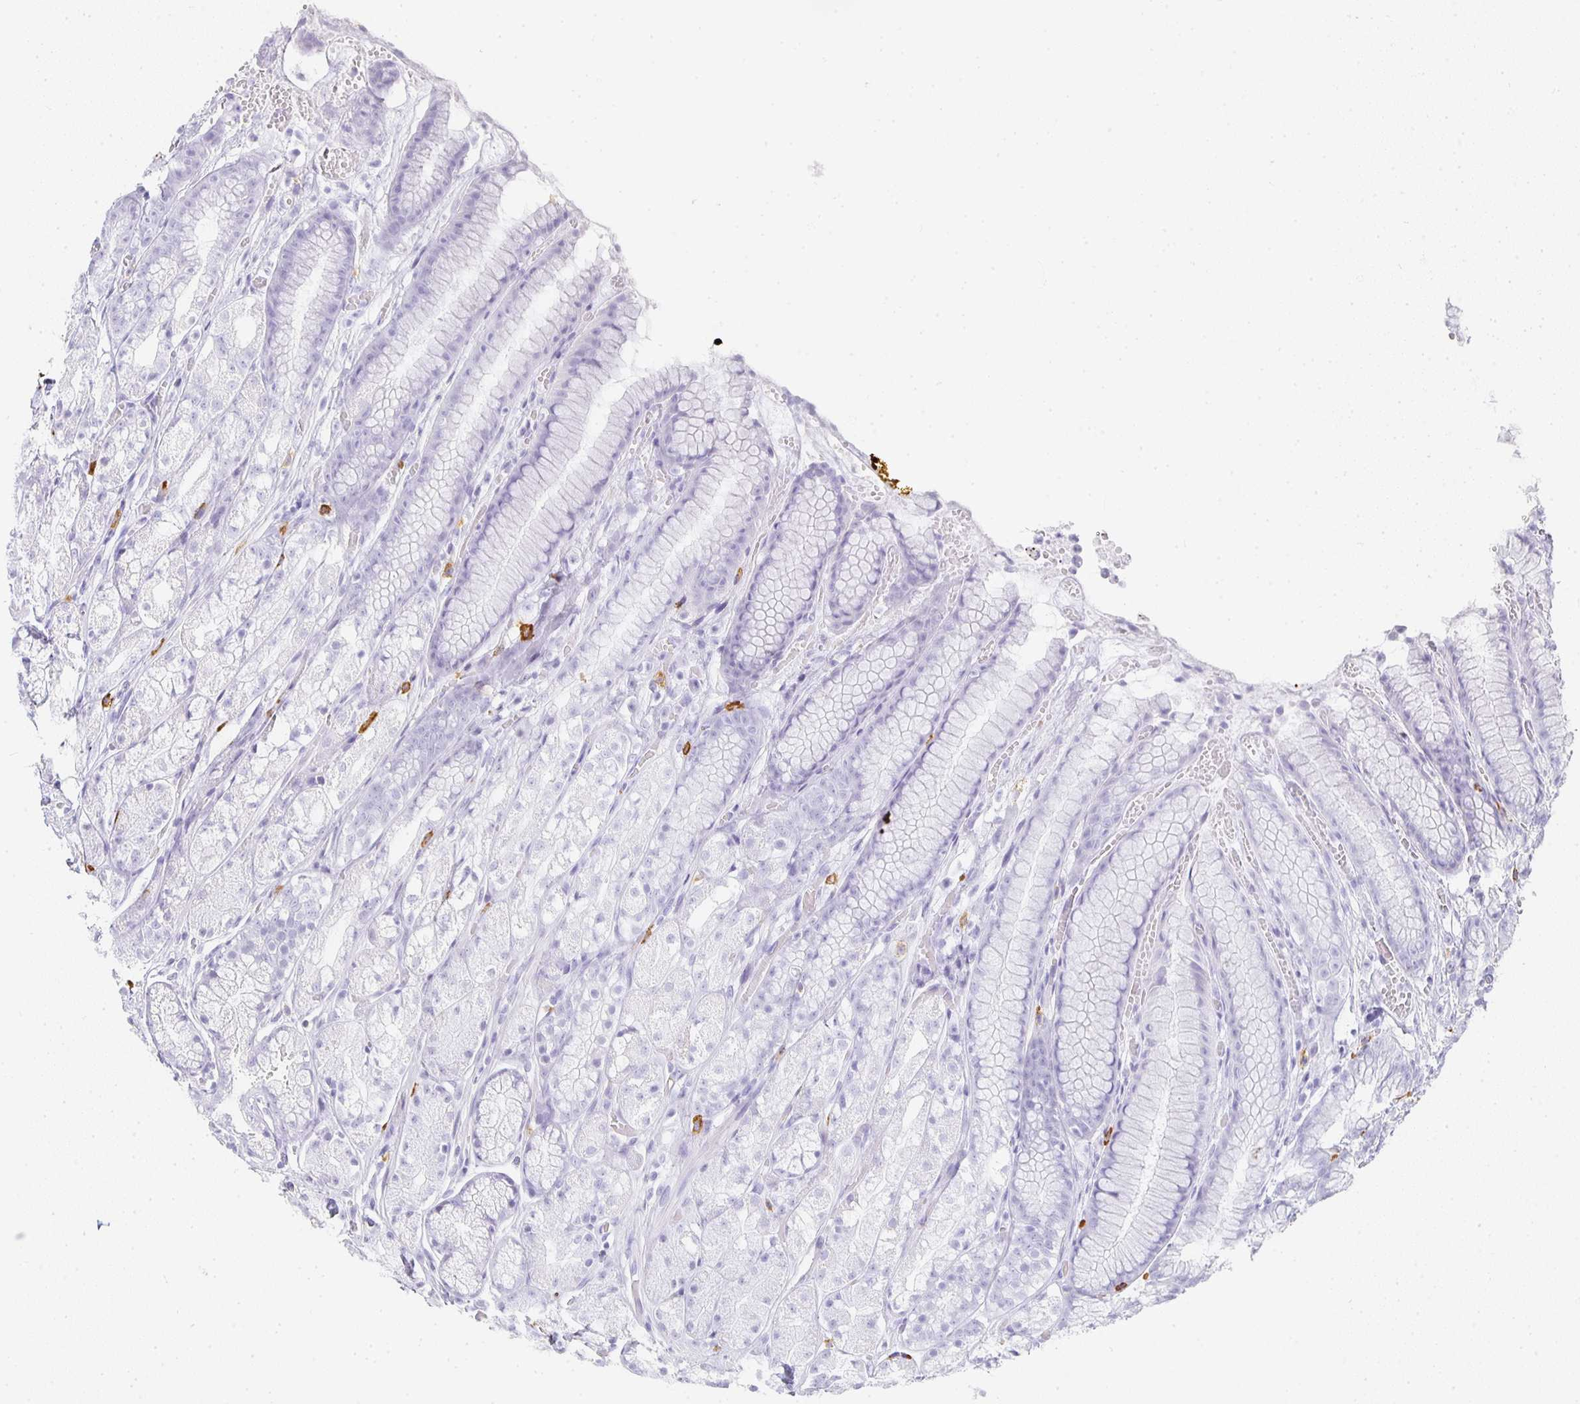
{"staining": {"intensity": "negative", "quantity": "none", "location": "none"}, "tissue": "stomach", "cell_type": "Glandular cells", "image_type": "normal", "snomed": [{"axis": "morphology", "description": "Normal tissue, NOS"}, {"axis": "topography", "description": "Smooth muscle"}, {"axis": "topography", "description": "Stomach"}], "caption": "Immunohistochemistry (IHC) photomicrograph of unremarkable stomach: stomach stained with DAB (3,3'-diaminobenzidine) demonstrates no significant protein staining in glandular cells. (DAB (3,3'-diaminobenzidine) immunohistochemistry (IHC) with hematoxylin counter stain).", "gene": "TPSD1", "patient": {"sex": "male", "age": 70}}